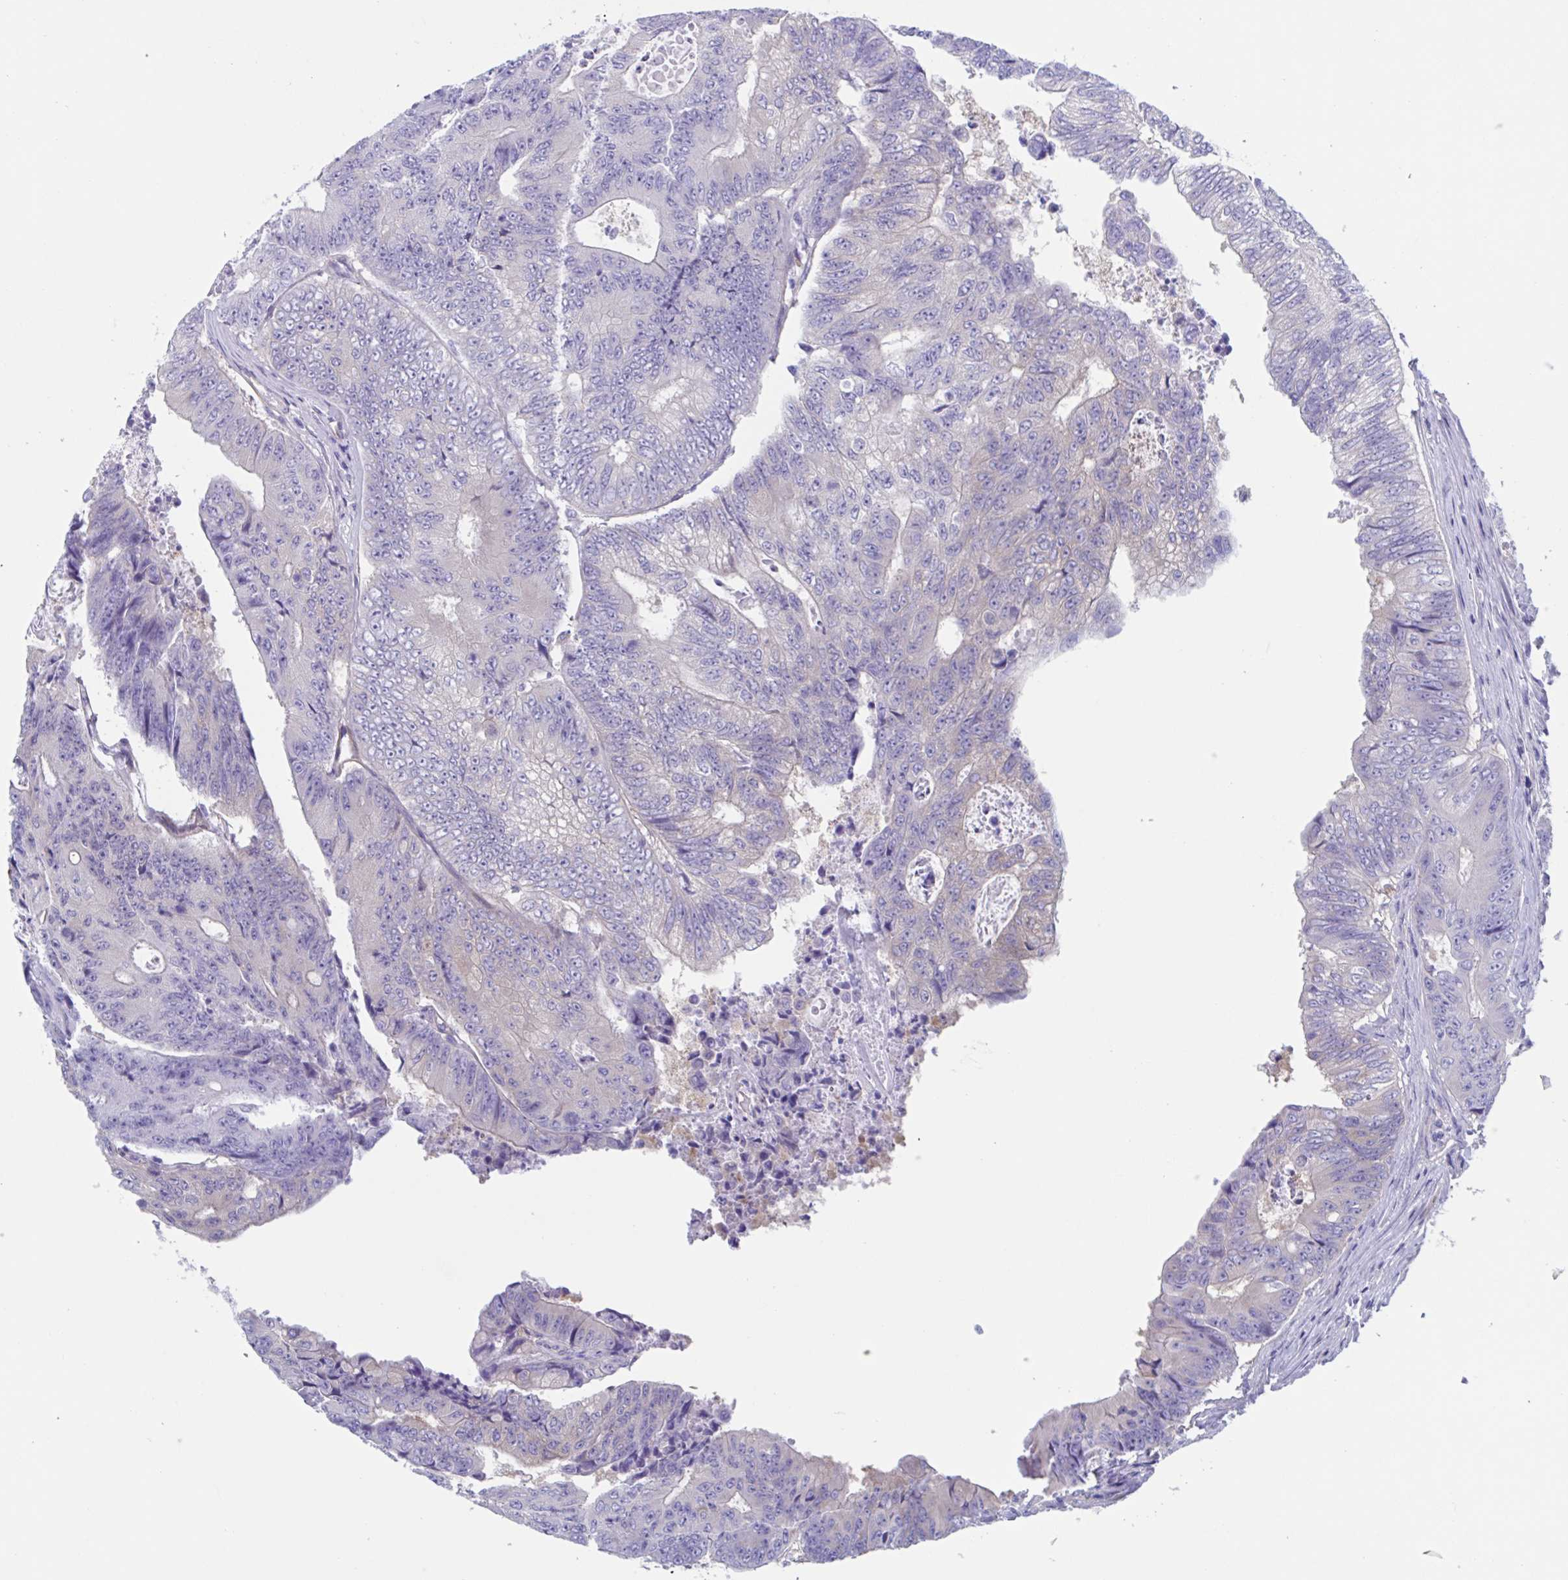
{"staining": {"intensity": "negative", "quantity": "none", "location": "none"}, "tissue": "colorectal cancer", "cell_type": "Tumor cells", "image_type": "cancer", "snomed": [{"axis": "morphology", "description": "Adenocarcinoma, NOS"}, {"axis": "topography", "description": "Colon"}], "caption": "Immunohistochemistry (IHC) of adenocarcinoma (colorectal) exhibits no staining in tumor cells.", "gene": "LPIN3", "patient": {"sex": "female", "age": 48}}